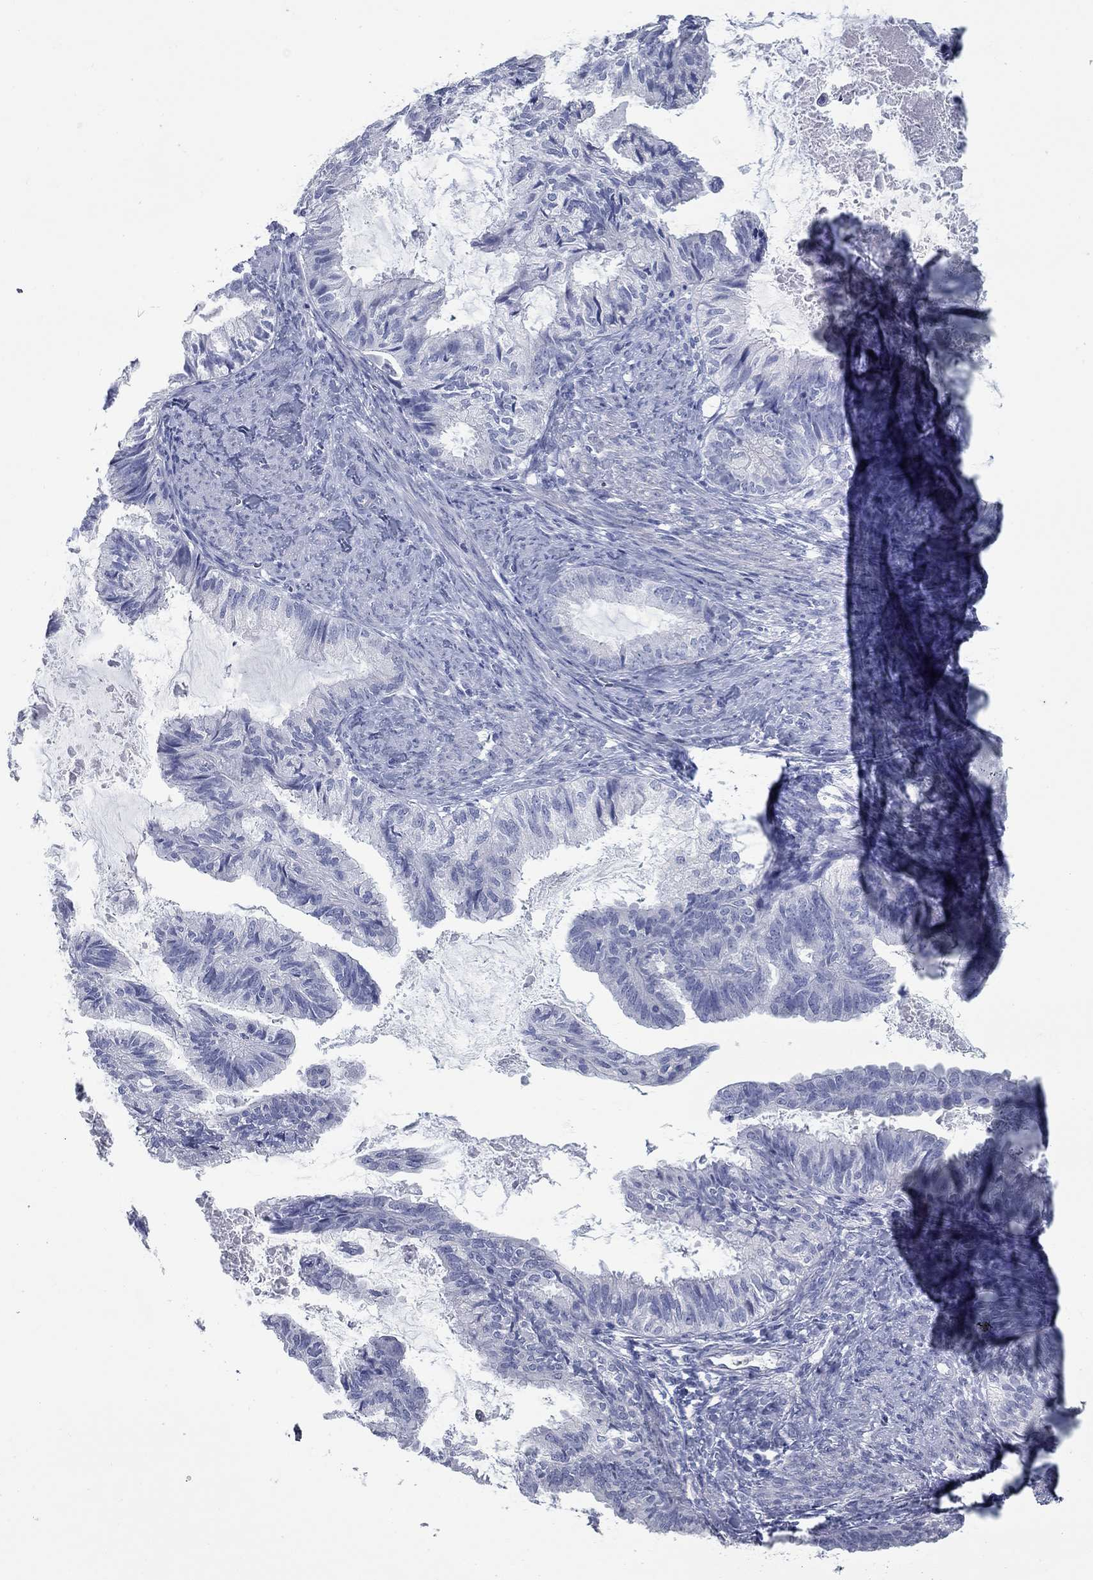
{"staining": {"intensity": "negative", "quantity": "none", "location": "none"}, "tissue": "endometrial cancer", "cell_type": "Tumor cells", "image_type": "cancer", "snomed": [{"axis": "morphology", "description": "Adenocarcinoma, NOS"}, {"axis": "topography", "description": "Endometrium"}], "caption": "A histopathology image of human endometrial cancer (adenocarcinoma) is negative for staining in tumor cells.", "gene": "KIRREL2", "patient": {"sex": "female", "age": 86}}